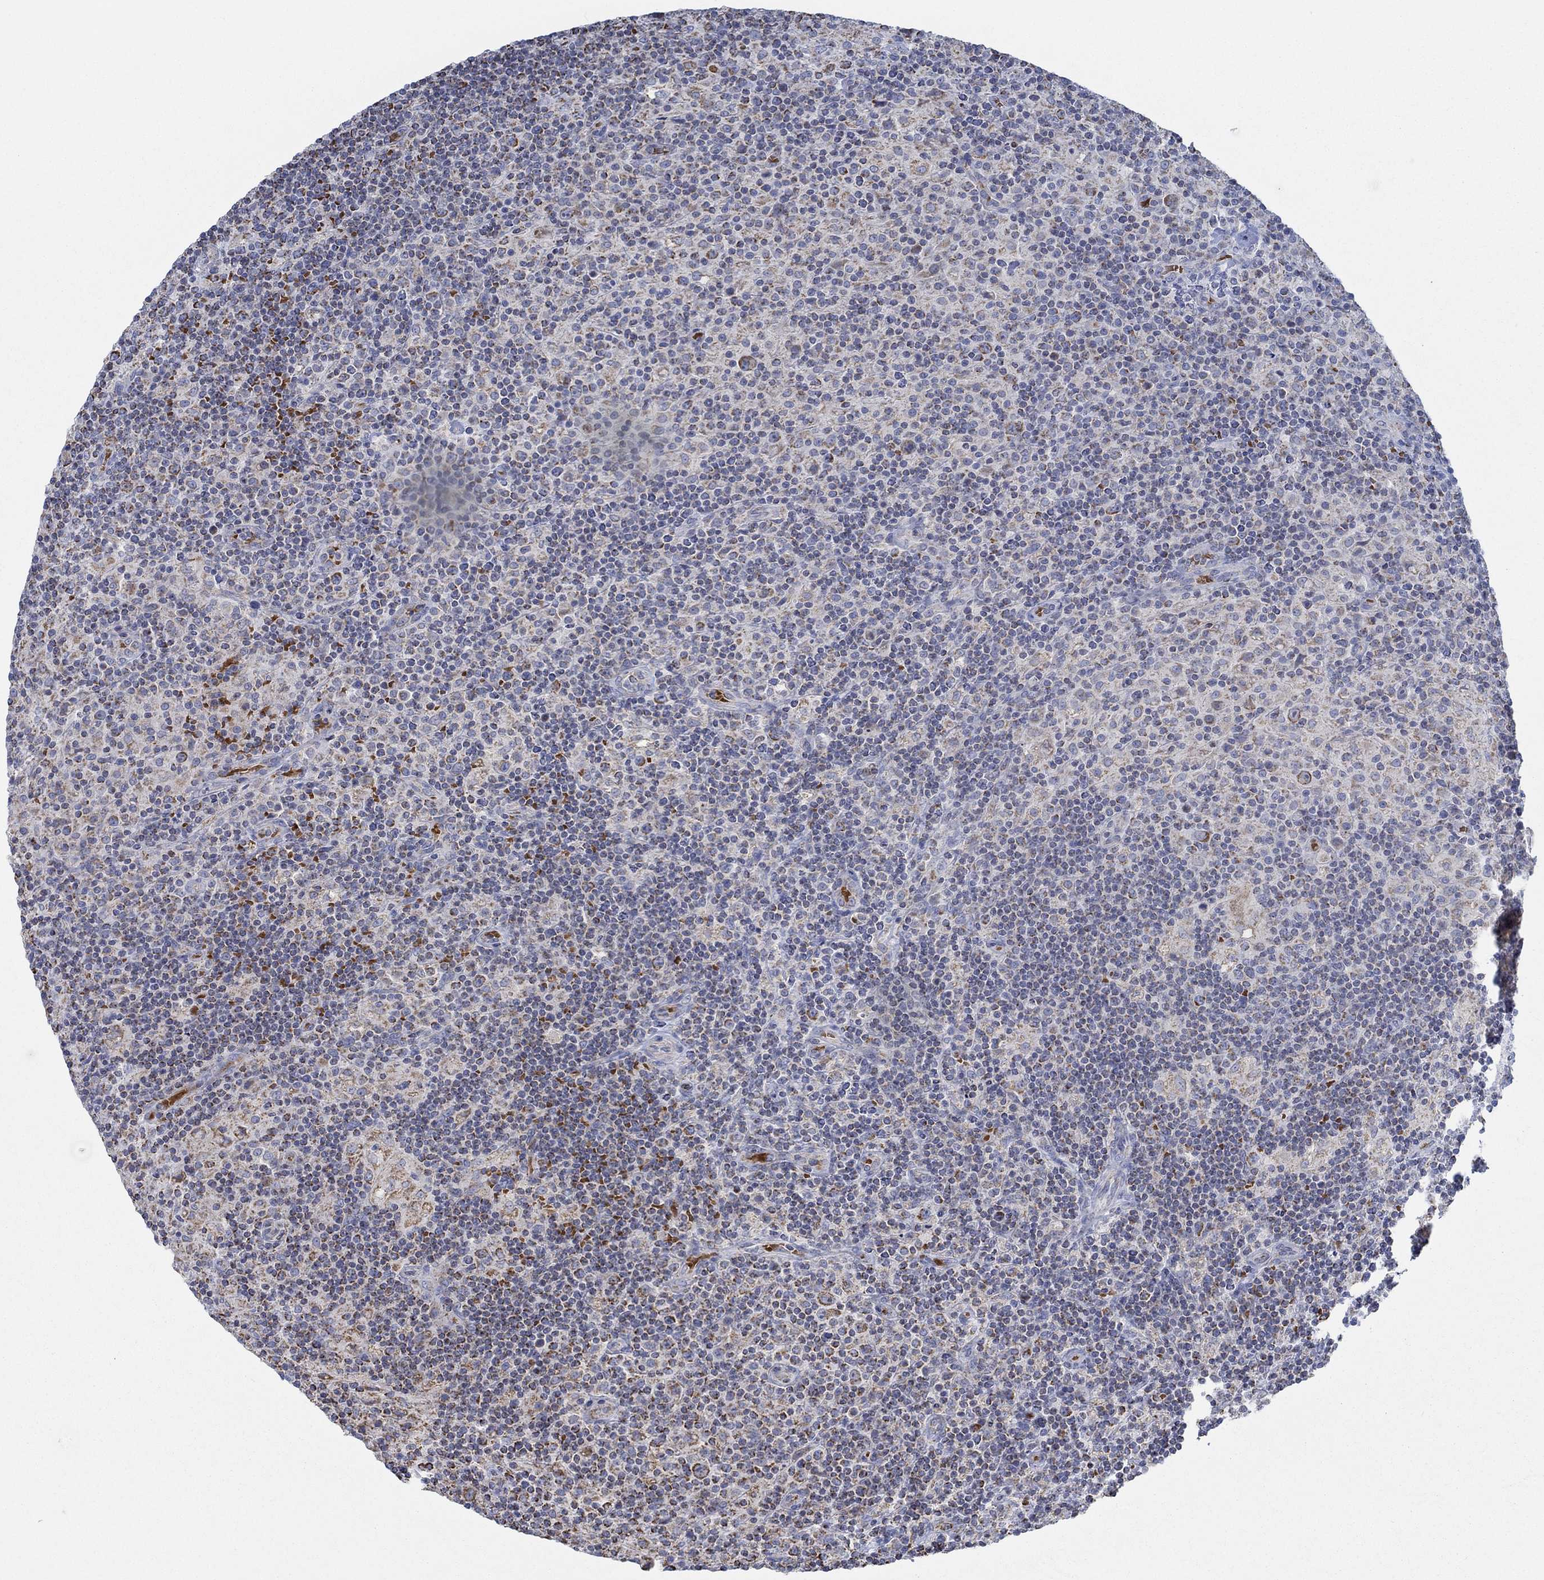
{"staining": {"intensity": "strong", "quantity": "<25%", "location": "cytoplasmic/membranous"}, "tissue": "lymphoma", "cell_type": "Tumor cells", "image_type": "cancer", "snomed": [{"axis": "morphology", "description": "Hodgkin's disease, NOS"}, {"axis": "topography", "description": "Lymph node"}], "caption": "Lymphoma tissue reveals strong cytoplasmic/membranous staining in about <25% of tumor cells, visualized by immunohistochemistry. Nuclei are stained in blue.", "gene": "GLOD5", "patient": {"sex": "male", "age": 70}}